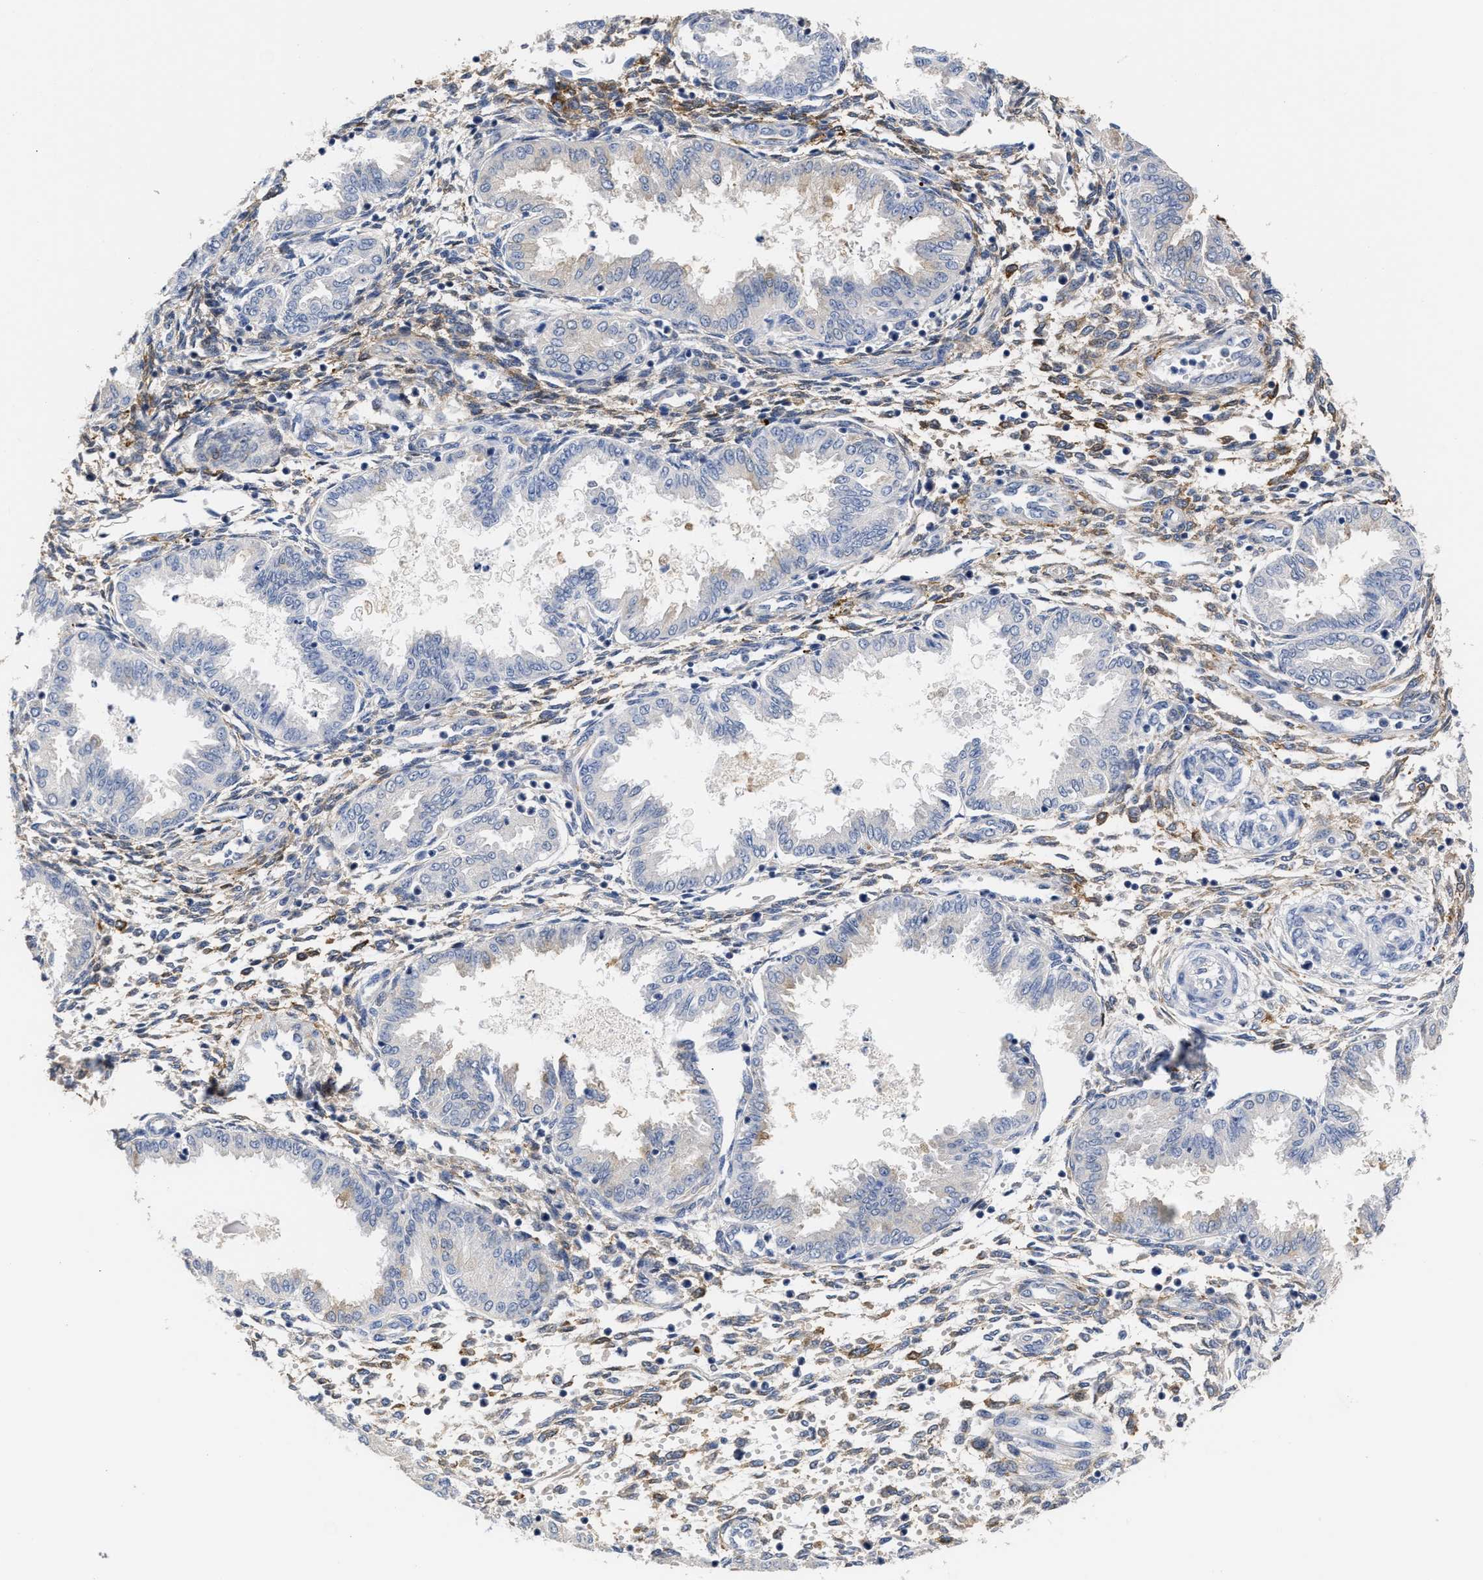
{"staining": {"intensity": "negative", "quantity": "none", "location": "none"}, "tissue": "endometrium", "cell_type": "Cells in endometrial stroma", "image_type": "normal", "snomed": [{"axis": "morphology", "description": "Normal tissue, NOS"}, {"axis": "topography", "description": "Endometrium"}], "caption": "Histopathology image shows no significant protein positivity in cells in endometrial stroma of normal endometrium. (Stains: DAB immunohistochemistry with hematoxylin counter stain, Microscopy: brightfield microscopy at high magnification).", "gene": "AHNAK2", "patient": {"sex": "female", "age": 33}}